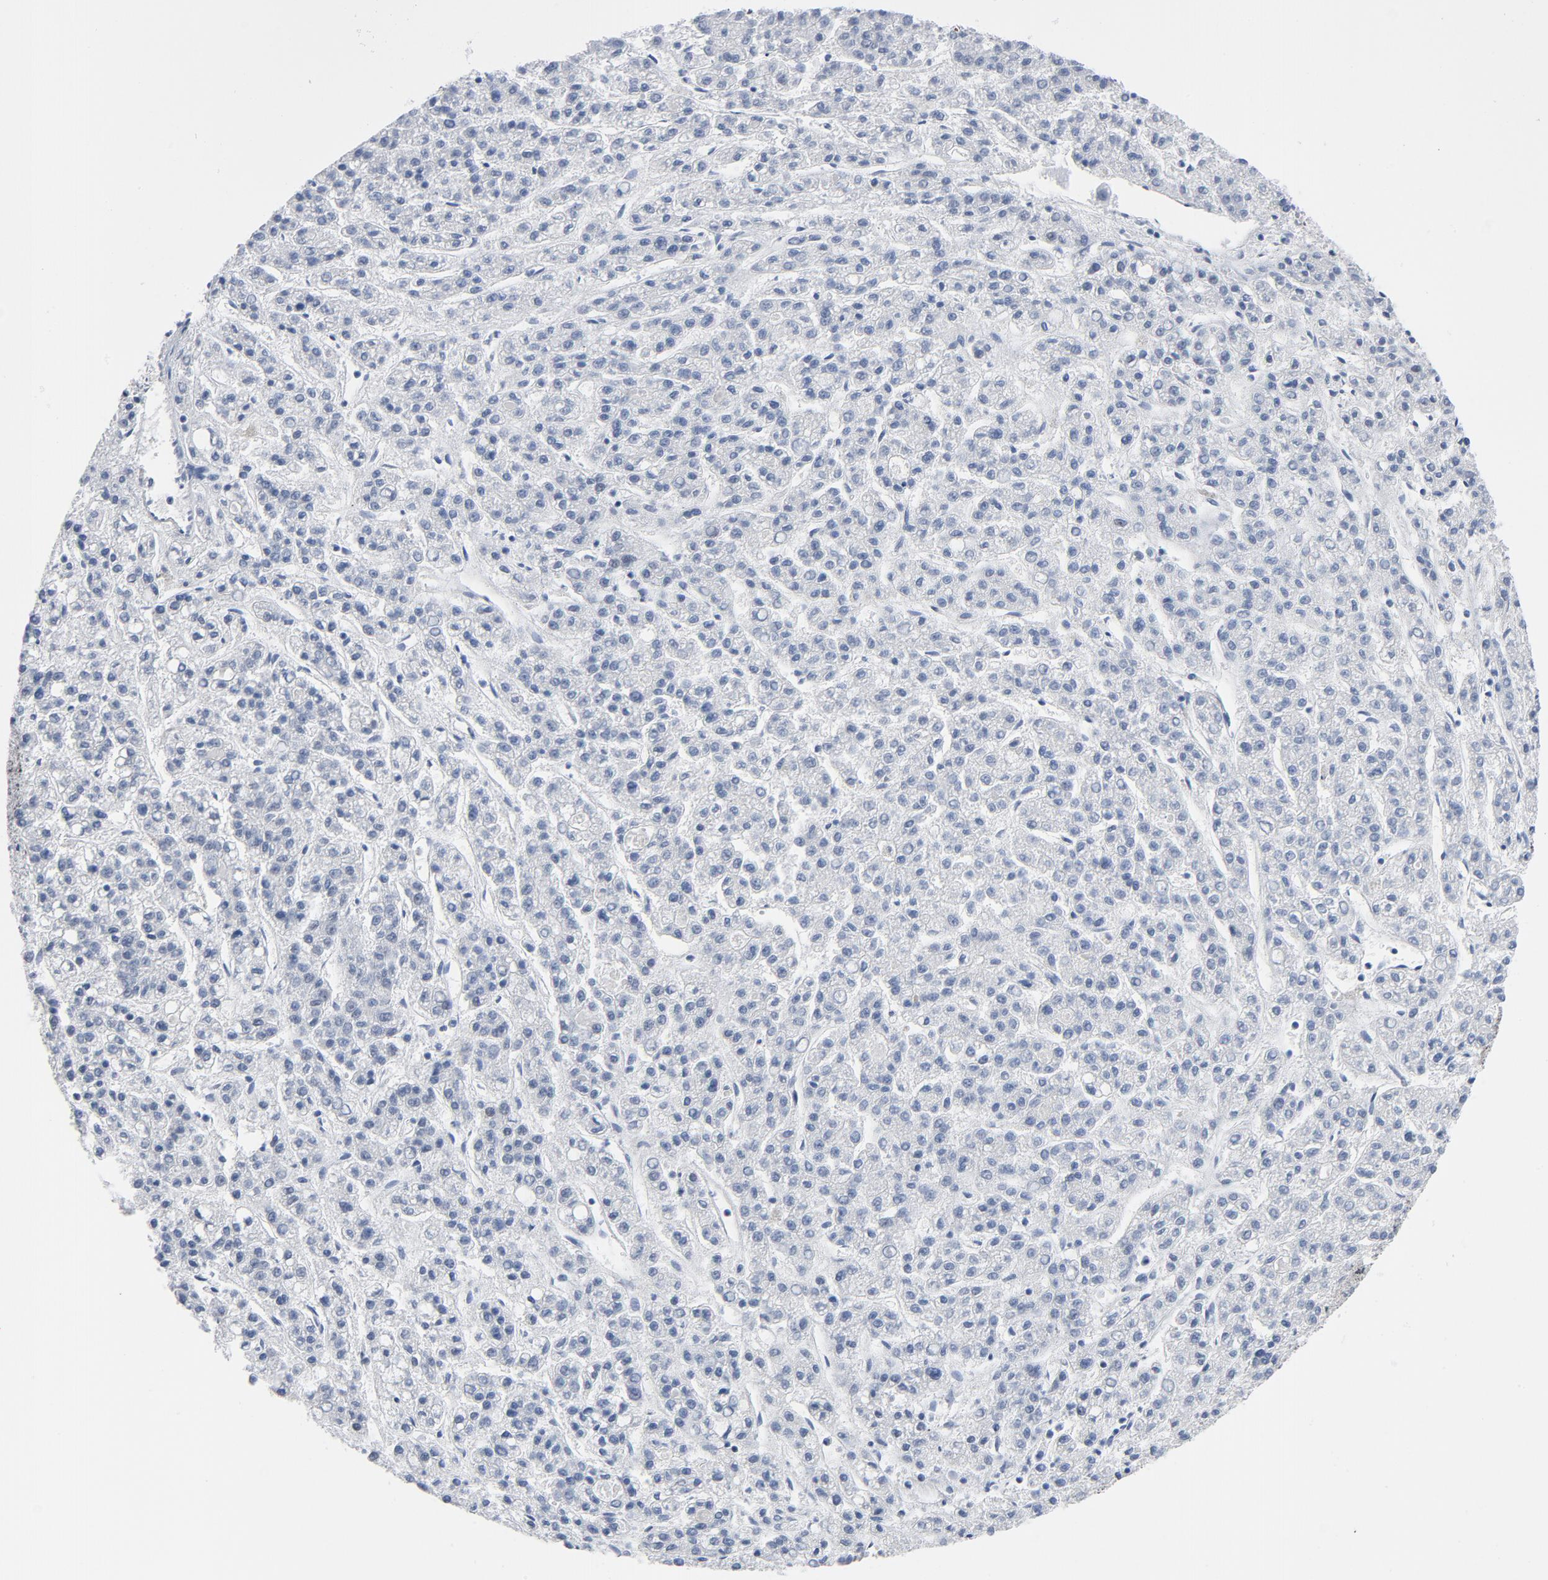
{"staining": {"intensity": "negative", "quantity": "none", "location": "none"}, "tissue": "liver cancer", "cell_type": "Tumor cells", "image_type": "cancer", "snomed": [{"axis": "morphology", "description": "Carcinoma, Hepatocellular, NOS"}, {"axis": "topography", "description": "Liver"}], "caption": "A high-resolution histopathology image shows immunohistochemistry (IHC) staining of liver cancer (hepatocellular carcinoma), which reveals no significant expression in tumor cells.", "gene": "CSTF2", "patient": {"sex": "male", "age": 70}}